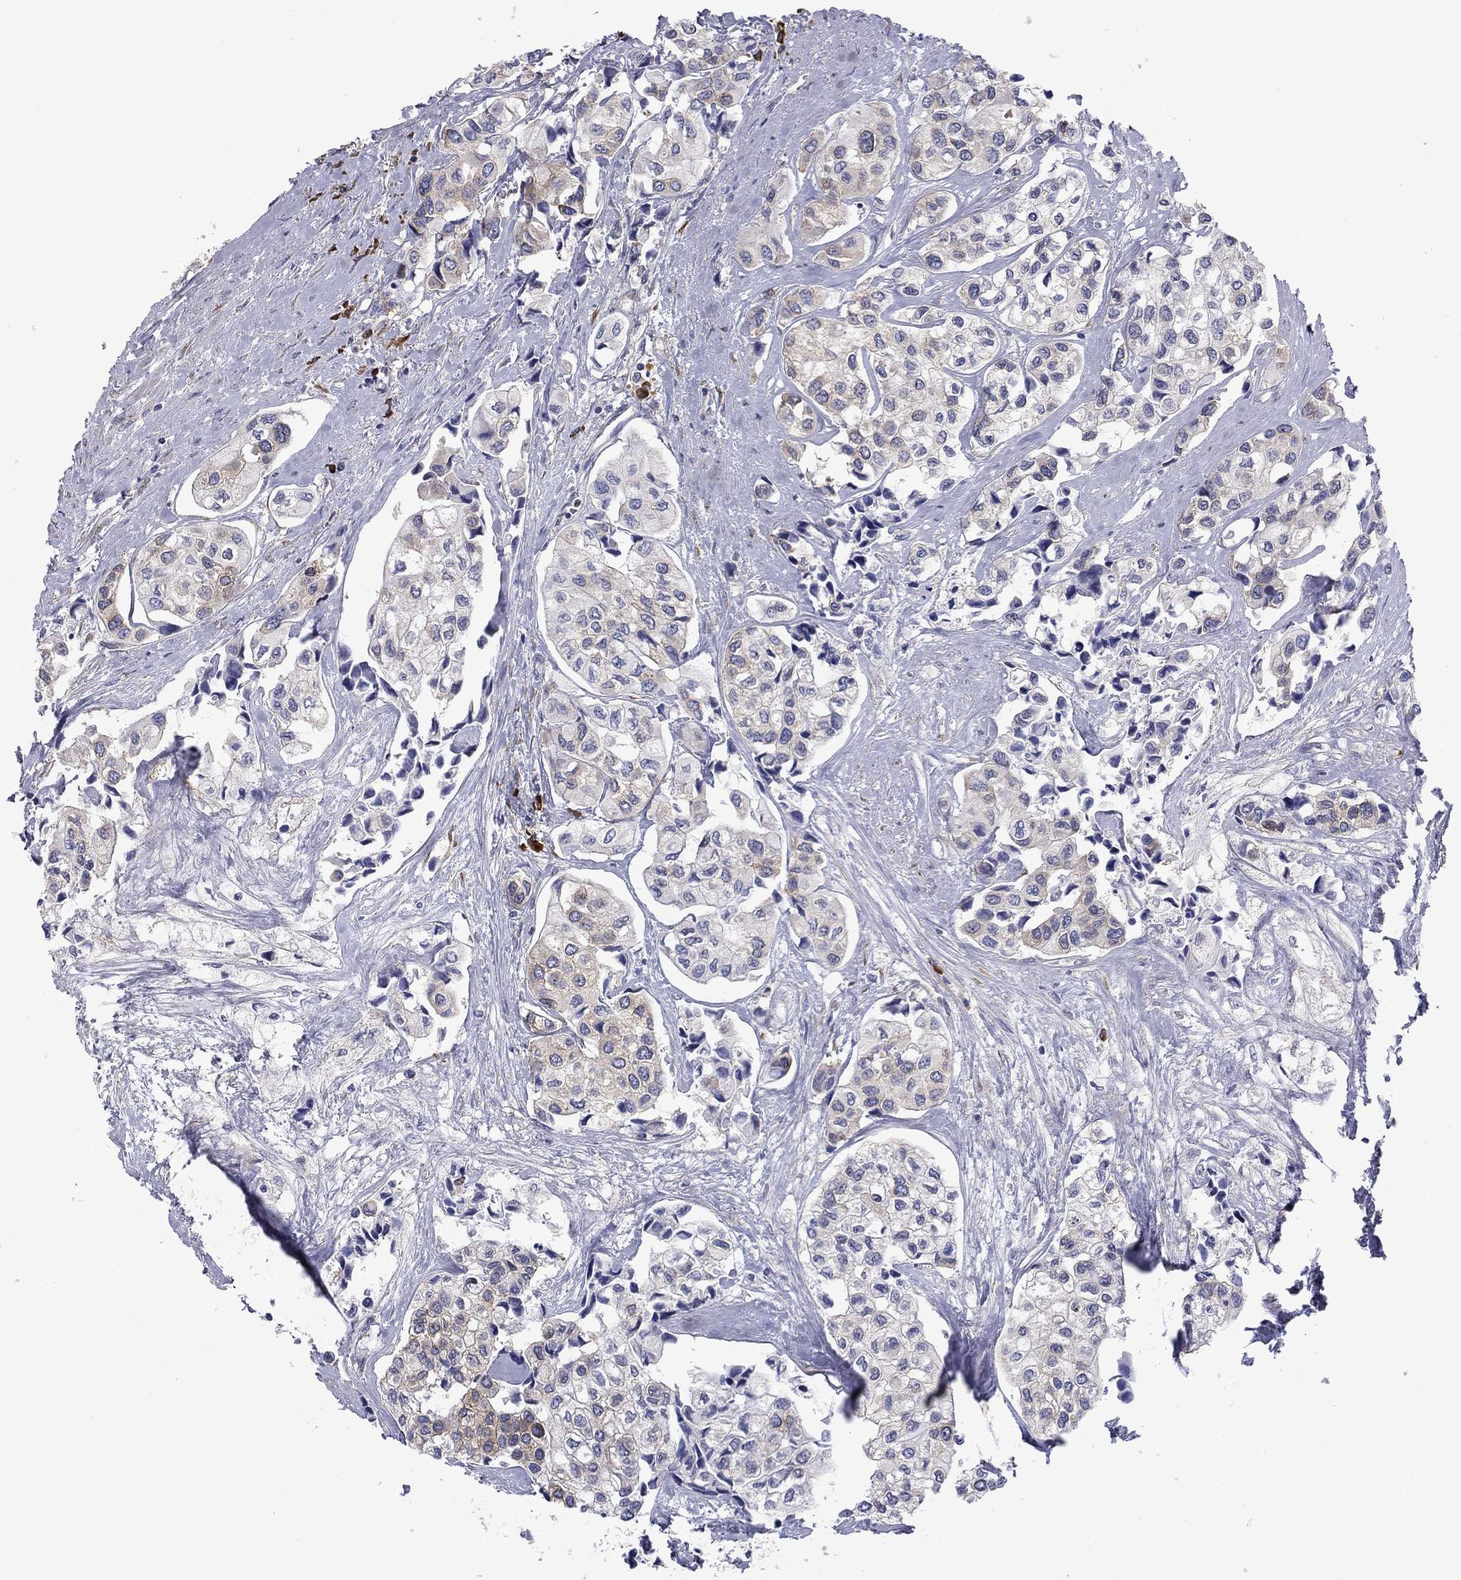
{"staining": {"intensity": "weak", "quantity": "<25%", "location": "cytoplasmic/membranous"}, "tissue": "urothelial cancer", "cell_type": "Tumor cells", "image_type": "cancer", "snomed": [{"axis": "morphology", "description": "Urothelial carcinoma, High grade"}, {"axis": "topography", "description": "Urinary bladder"}], "caption": "Human urothelial cancer stained for a protein using immunohistochemistry (IHC) demonstrates no positivity in tumor cells.", "gene": "PABPC4", "patient": {"sex": "male", "age": 73}}